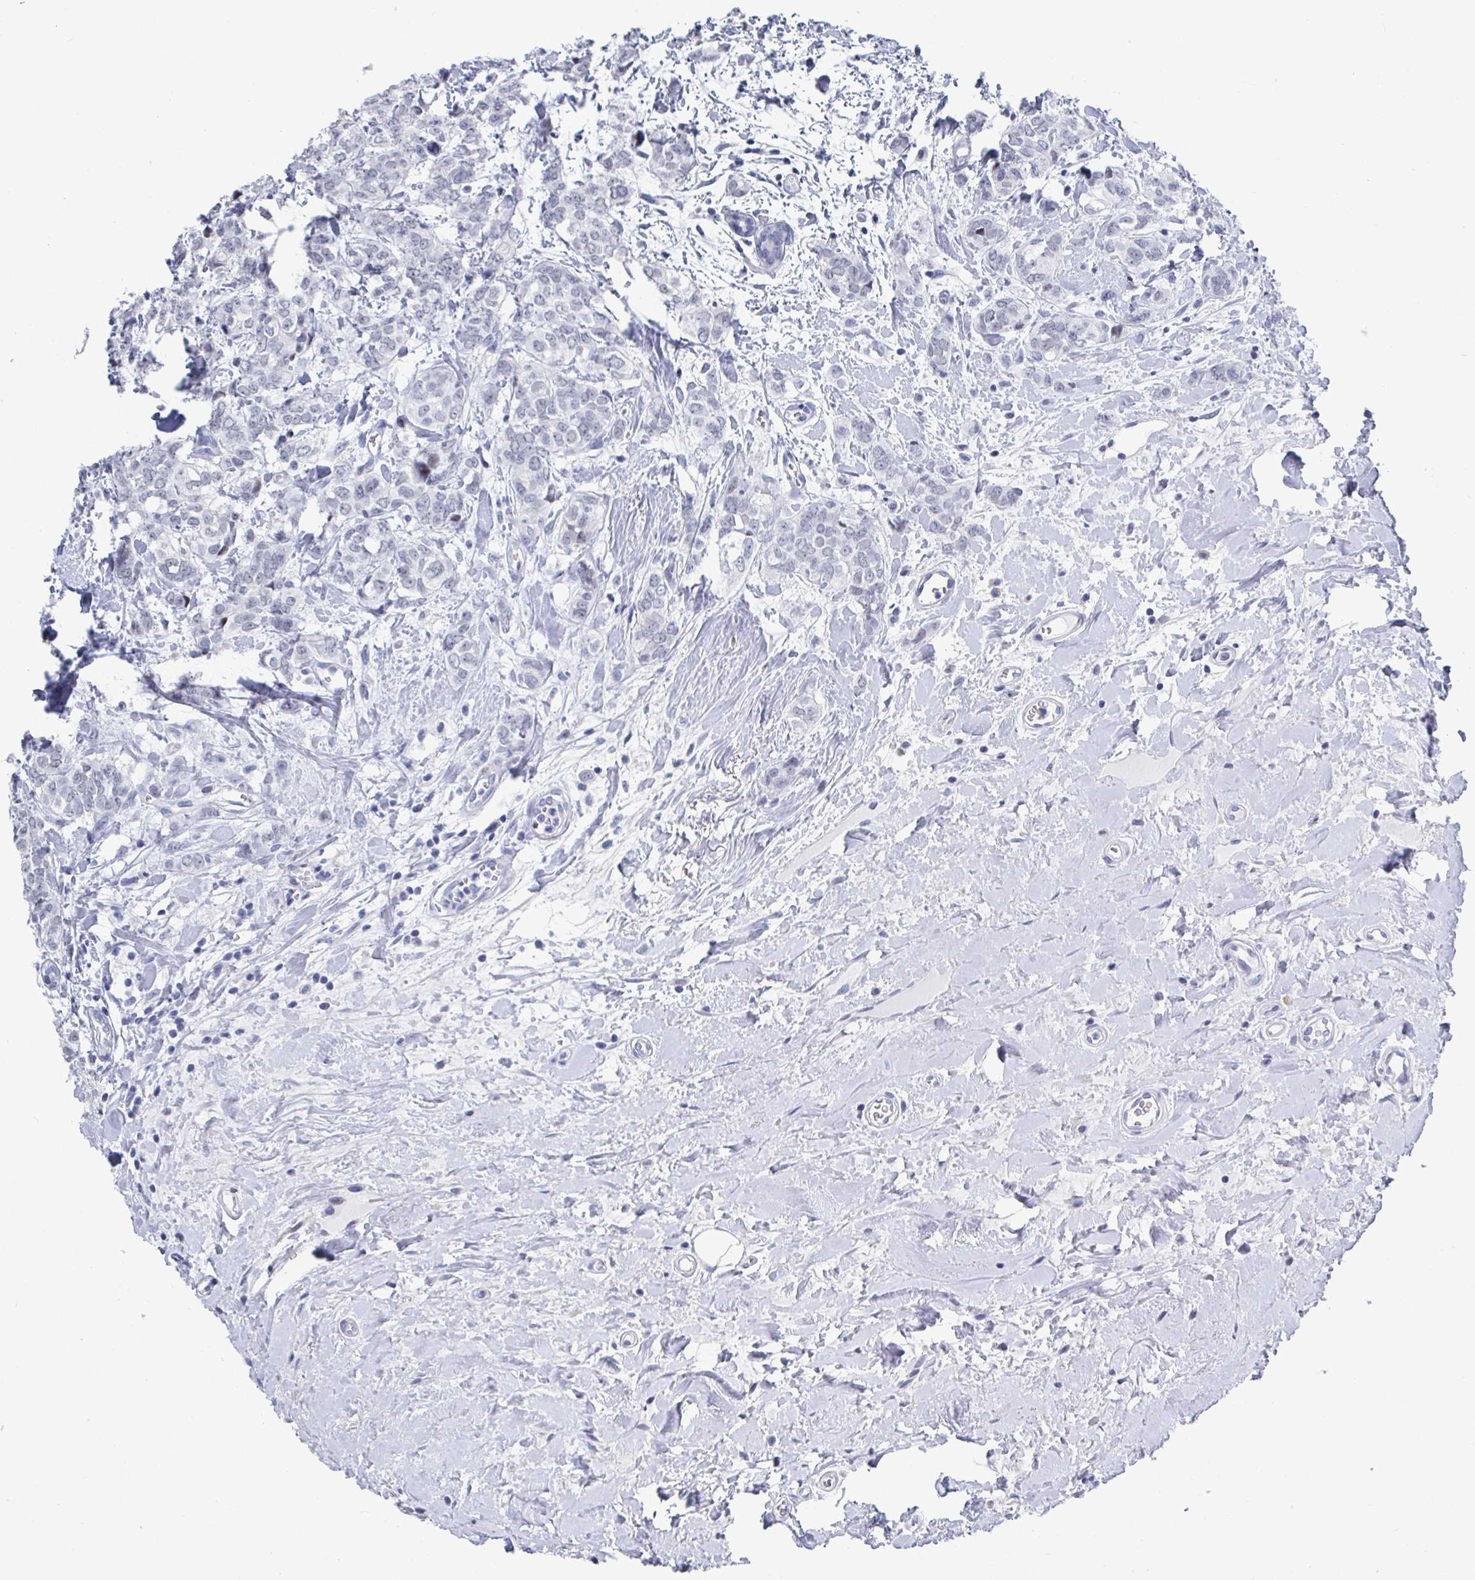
{"staining": {"intensity": "negative", "quantity": "none", "location": "none"}, "tissue": "breast cancer", "cell_type": "Tumor cells", "image_type": "cancer", "snomed": [{"axis": "morphology", "description": "Duct carcinoma"}, {"axis": "topography", "description": "Breast"}], "caption": "DAB immunohistochemical staining of breast cancer shows no significant positivity in tumor cells.", "gene": "CAMKV", "patient": {"sex": "female", "age": 61}}